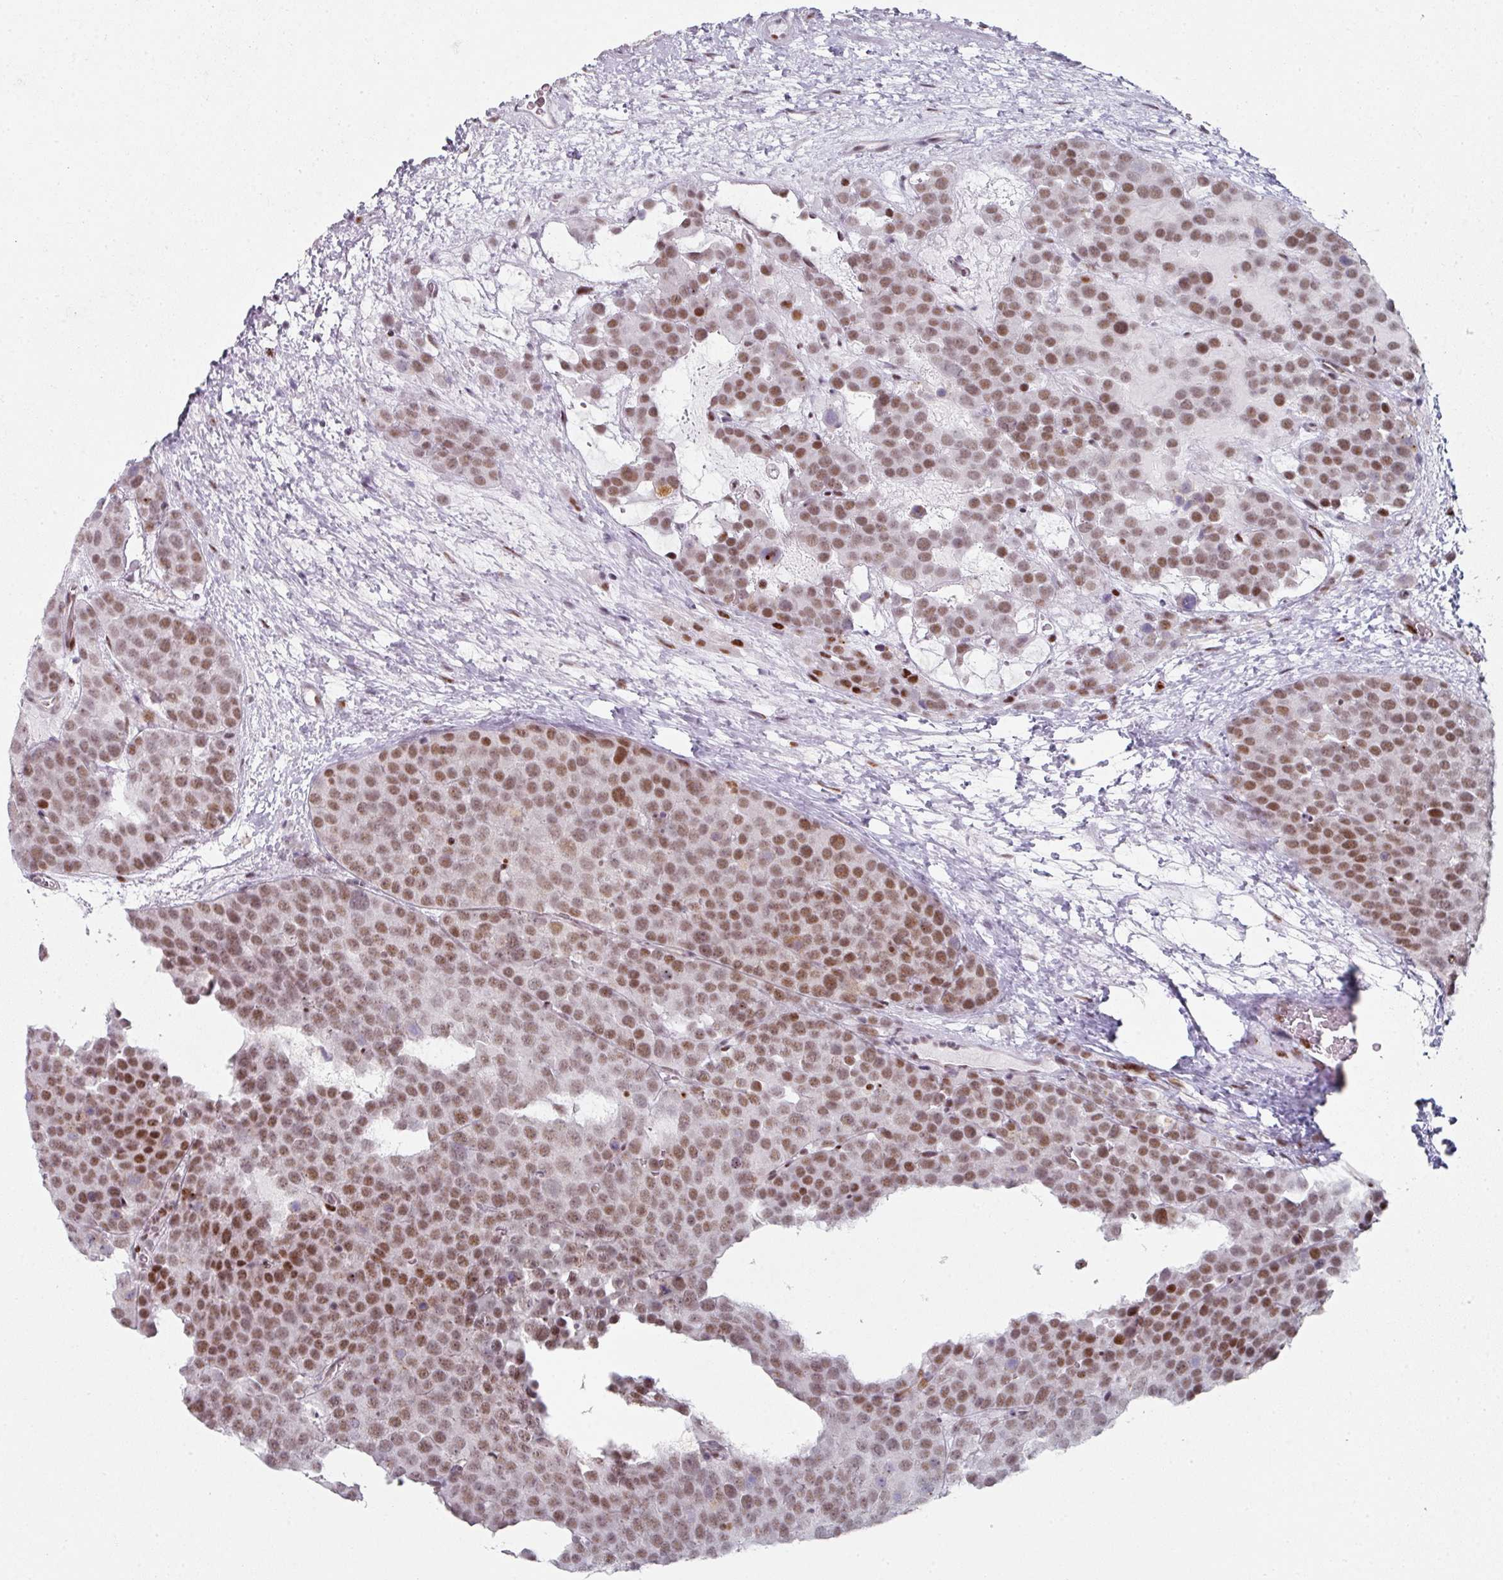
{"staining": {"intensity": "moderate", "quantity": ">75%", "location": "nuclear"}, "tissue": "testis cancer", "cell_type": "Tumor cells", "image_type": "cancer", "snomed": [{"axis": "morphology", "description": "Seminoma, NOS"}, {"axis": "topography", "description": "Testis"}], "caption": "A photomicrograph of human testis cancer (seminoma) stained for a protein shows moderate nuclear brown staining in tumor cells. (DAB (3,3'-diaminobenzidine) IHC, brown staining for protein, blue staining for nuclei).", "gene": "SF3B5", "patient": {"sex": "male", "age": 71}}